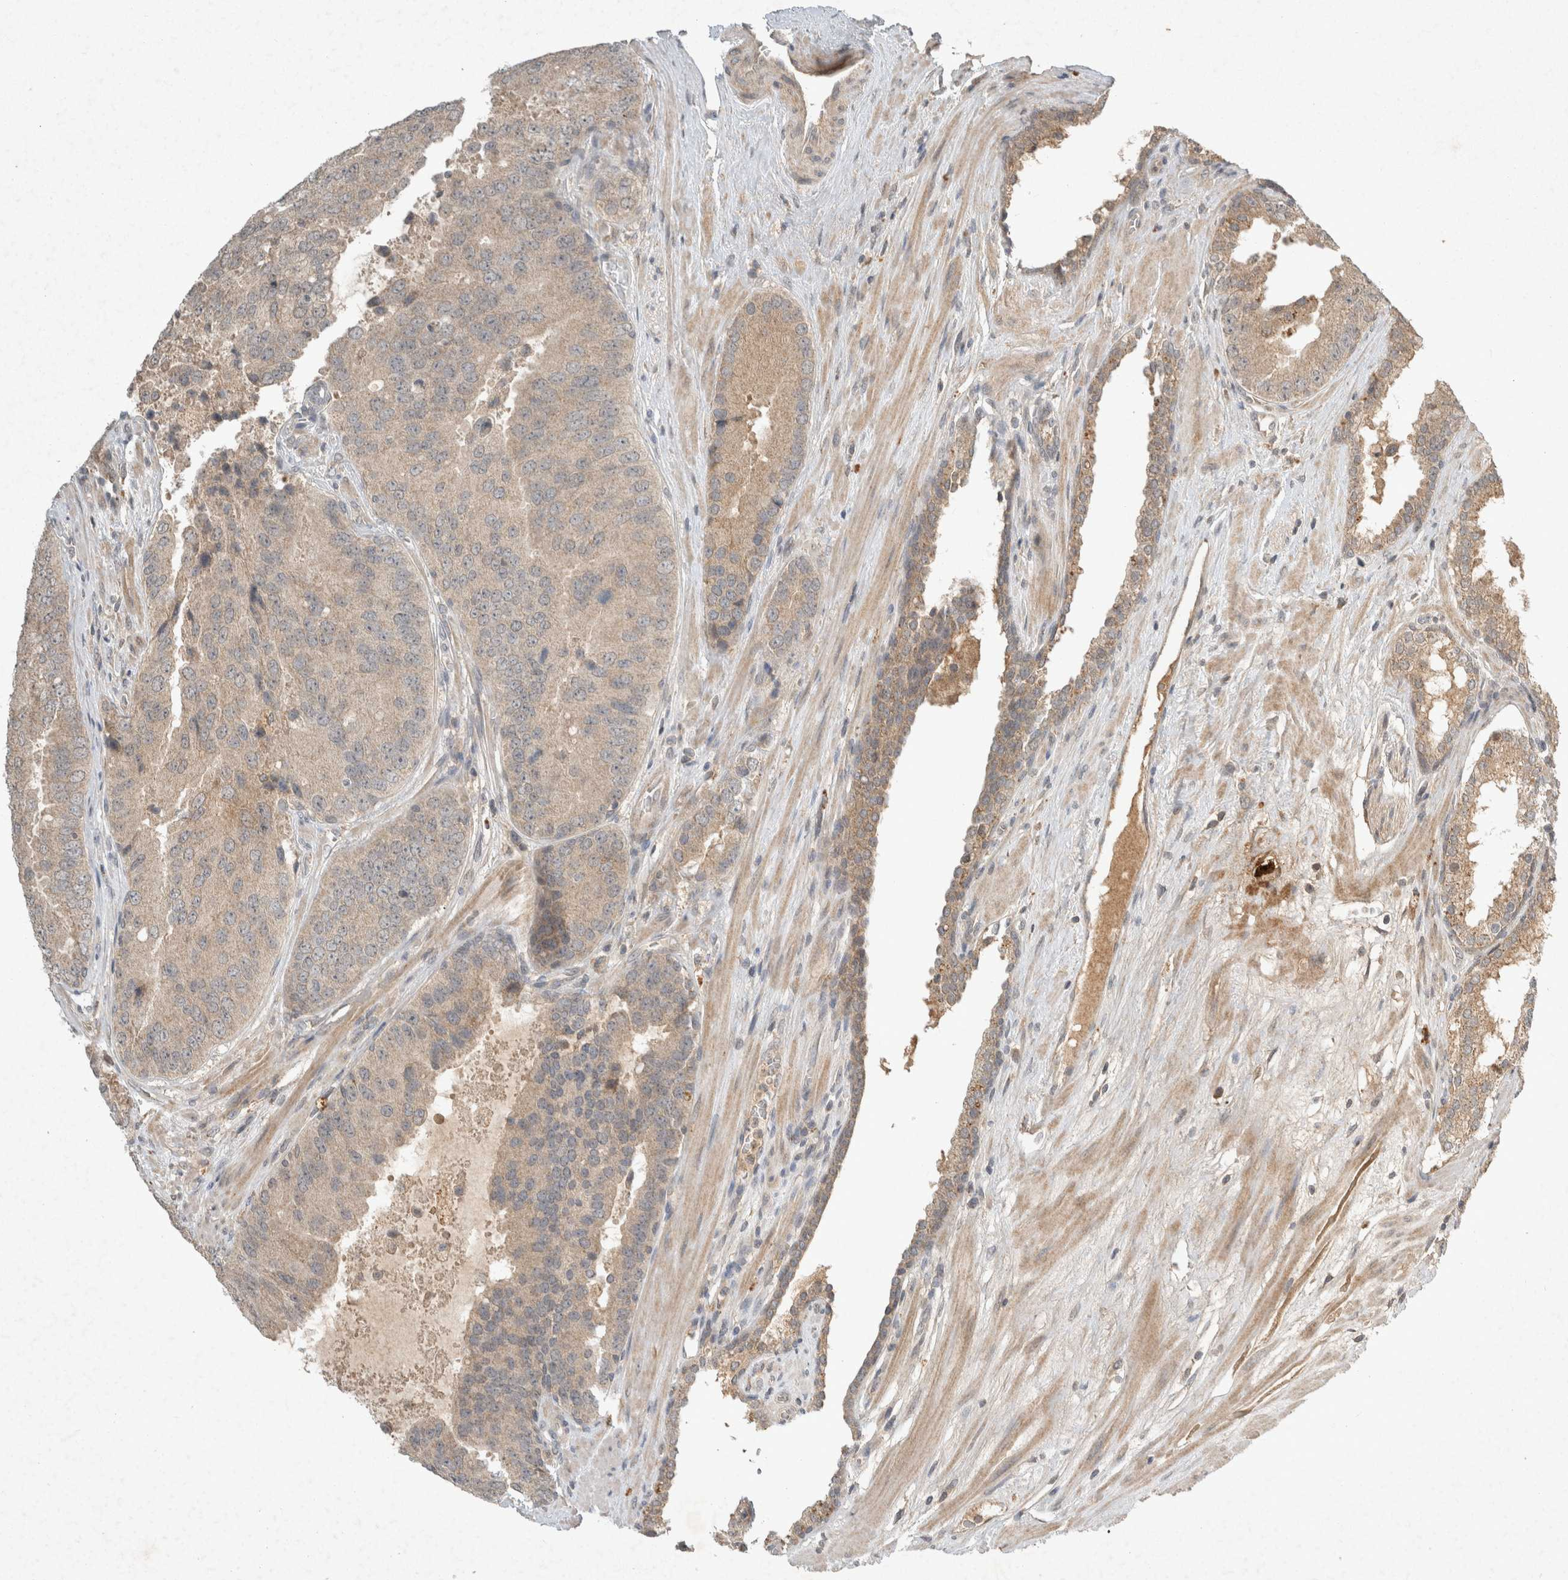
{"staining": {"intensity": "weak", "quantity": "25%-75%", "location": "cytoplasmic/membranous"}, "tissue": "prostate cancer", "cell_type": "Tumor cells", "image_type": "cancer", "snomed": [{"axis": "morphology", "description": "Adenocarcinoma, High grade"}, {"axis": "topography", "description": "Prostate"}], "caption": "A micrograph showing weak cytoplasmic/membranous expression in about 25%-75% of tumor cells in prostate cancer, as visualized by brown immunohistochemical staining.", "gene": "LOXL2", "patient": {"sex": "male", "age": 70}}